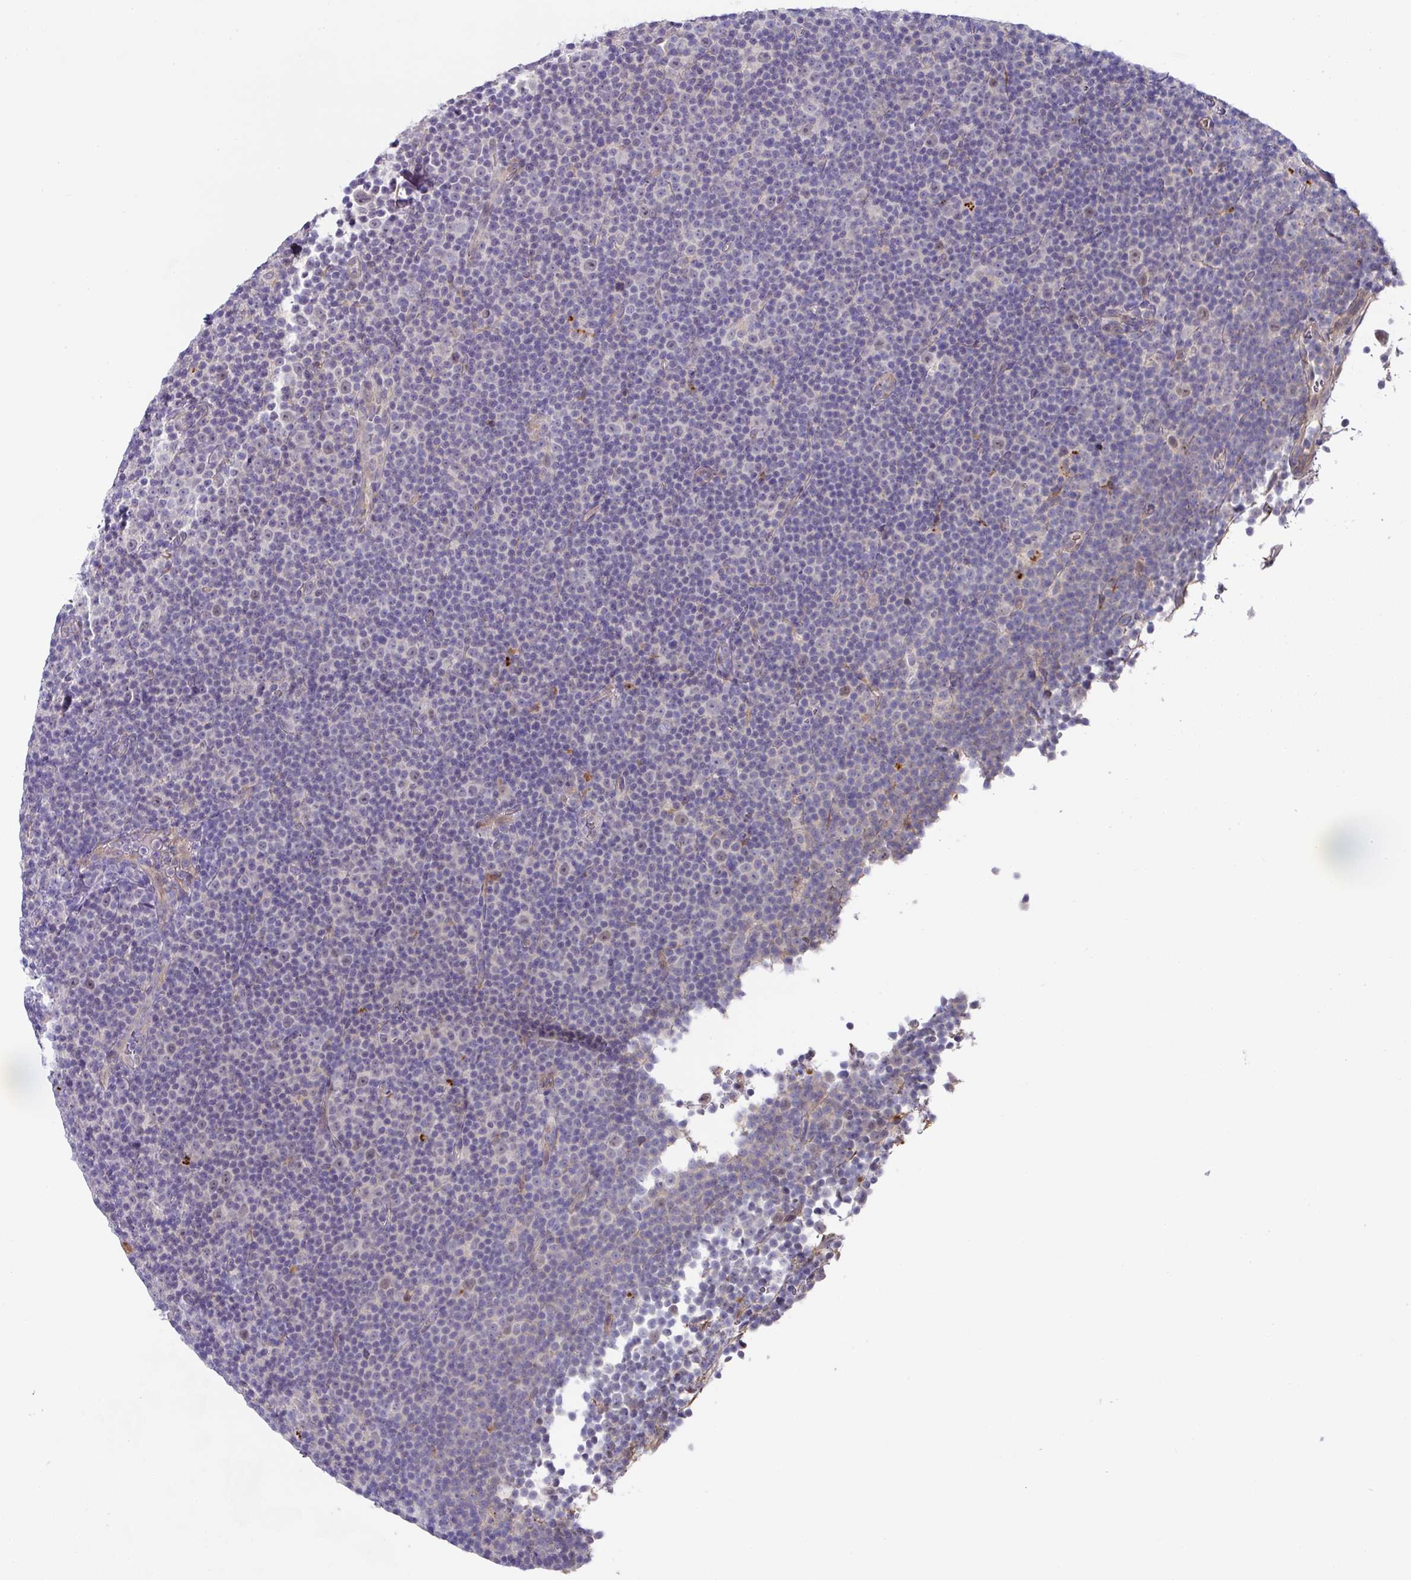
{"staining": {"intensity": "negative", "quantity": "none", "location": "none"}, "tissue": "lymphoma", "cell_type": "Tumor cells", "image_type": "cancer", "snomed": [{"axis": "morphology", "description": "Malignant lymphoma, non-Hodgkin's type, Low grade"}, {"axis": "topography", "description": "Lymph node"}], "caption": "Micrograph shows no protein staining in tumor cells of malignant lymphoma, non-Hodgkin's type (low-grade) tissue. (Immunohistochemistry (ihc), brightfield microscopy, high magnification).", "gene": "TARM1", "patient": {"sex": "female", "age": 67}}